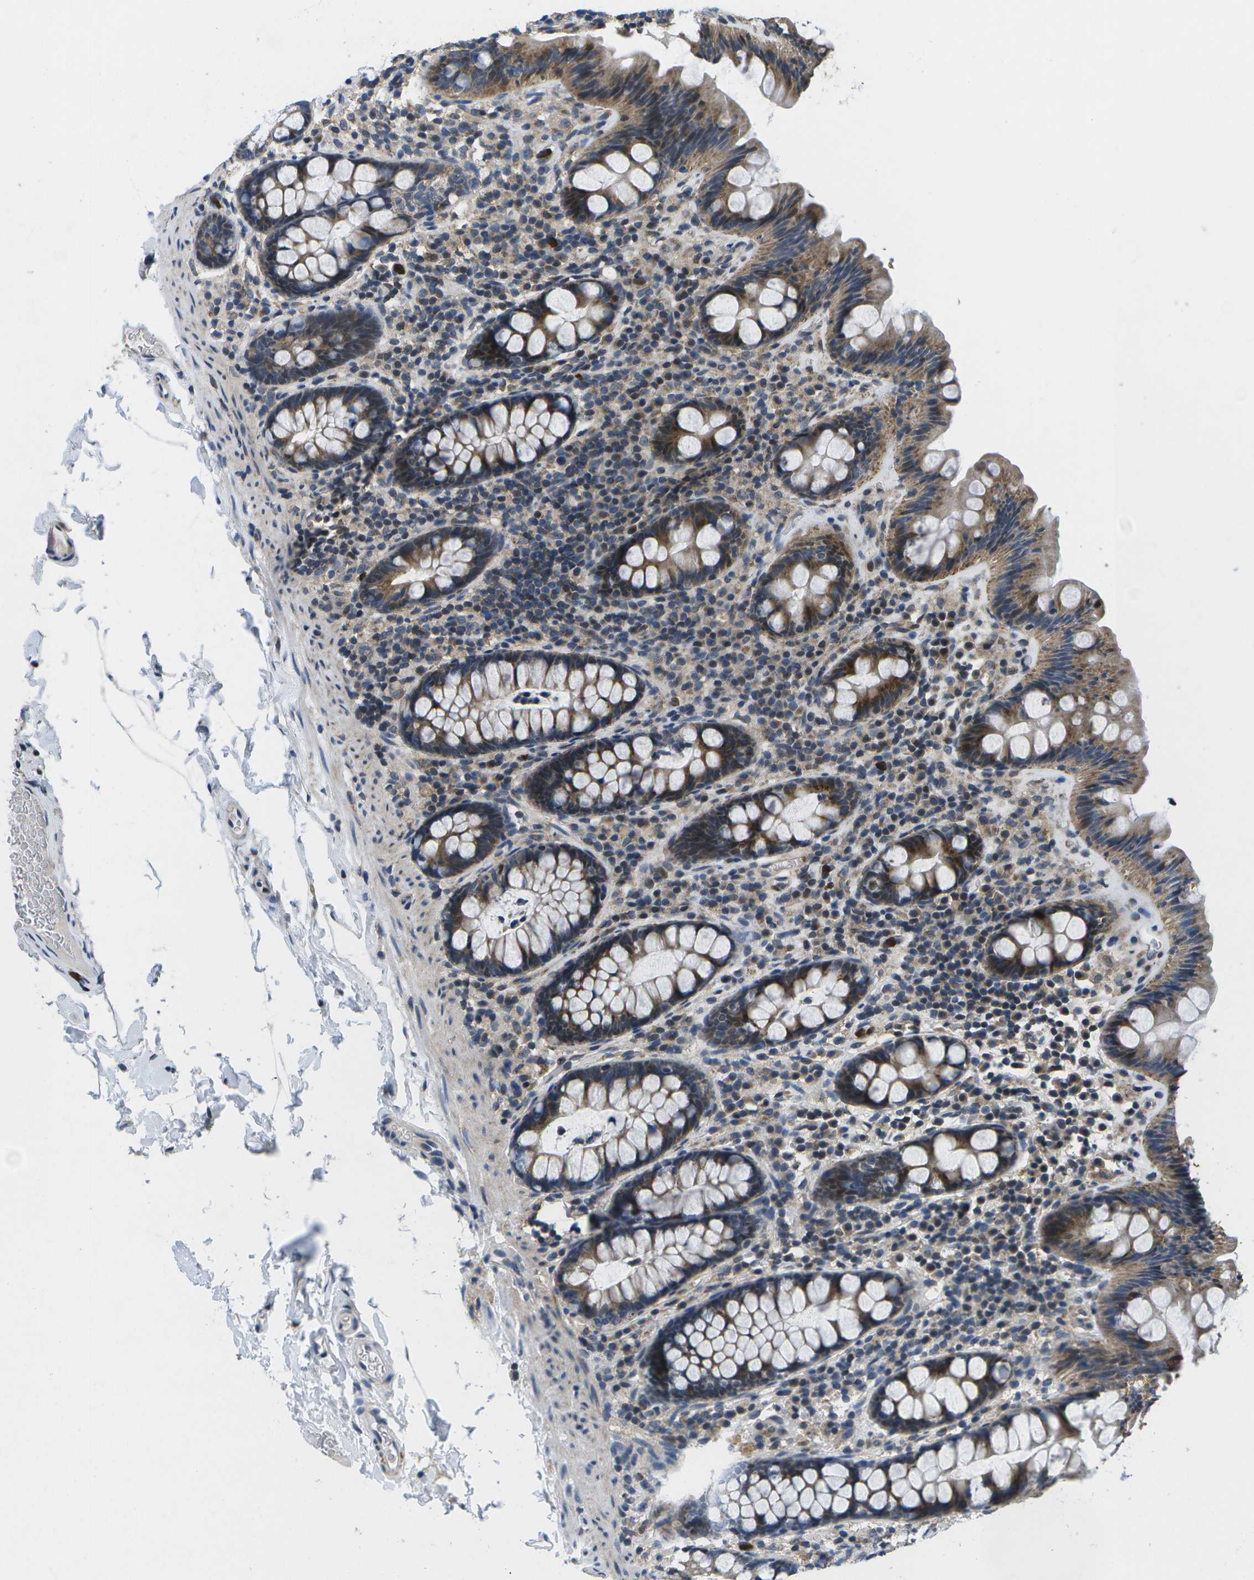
{"staining": {"intensity": "weak", "quantity": ">75%", "location": "cytoplasmic/membranous"}, "tissue": "colon", "cell_type": "Endothelial cells", "image_type": "normal", "snomed": [{"axis": "morphology", "description": "Normal tissue, NOS"}, {"axis": "topography", "description": "Colon"}], "caption": "Colon stained with immunohistochemistry (IHC) shows weak cytoplasmic/membranous staining in approximately >75% of endothelial cells. (Stains: DAB in brown, nuclei in blue, Microscopy: brightfield microscopy at high magnification).", "gene": "GALNT15", "patient": {"sex": "female", "age": 80}}